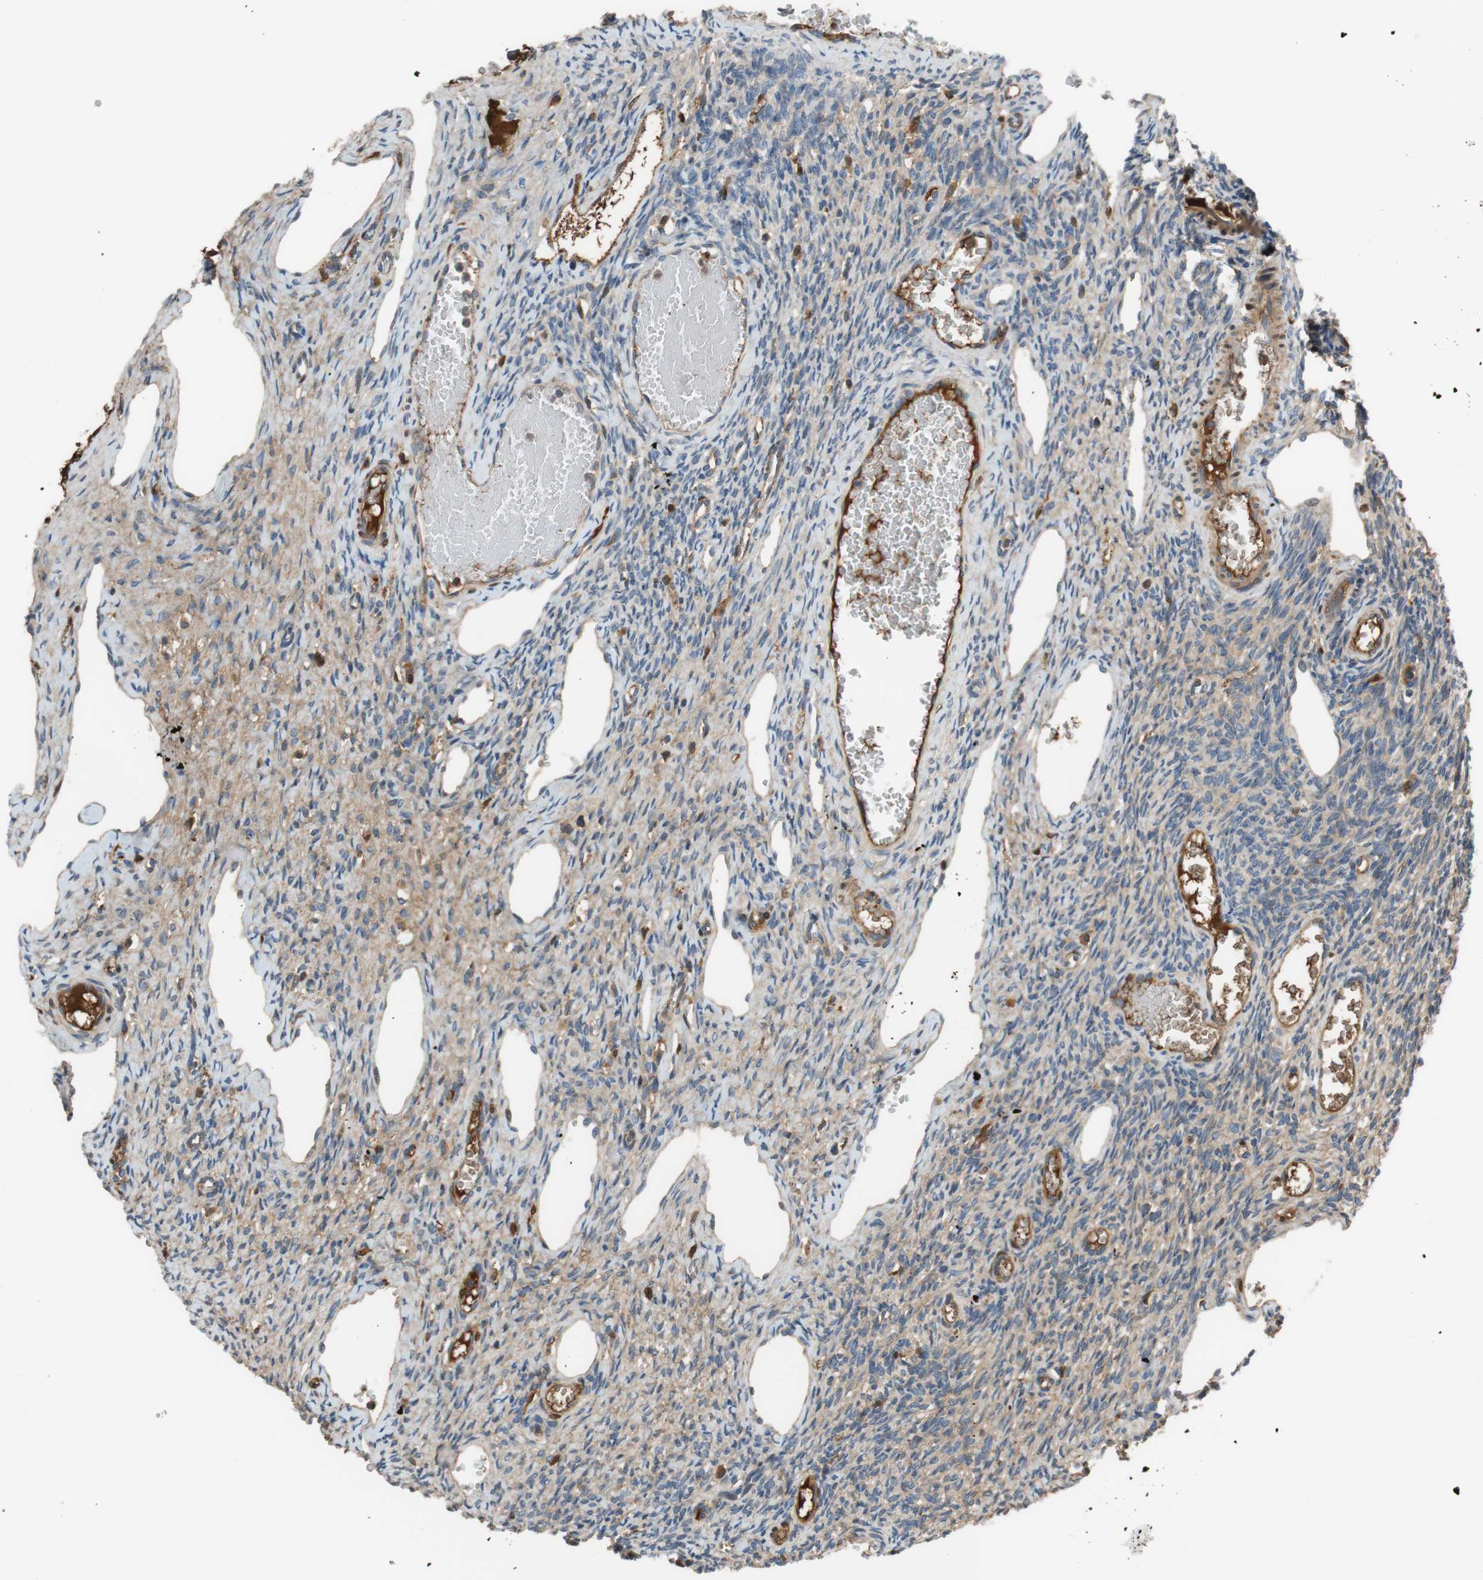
{"staining": {"intensity": "negative", "quantity": "none", "location": "none"}, "tissue": "ovary", "cell_type": "Ovarian stroma cells", "image_type": "normal", "snomed": [{"axis": "morphology", "description": "Normal tissue, NOS"}, {"axis": "topography", "description": "Ovary"}], "caption": "An immunohistochemistry histopathology image of unremarkable ovary is shown. There is no staining in ovarian stroma cells of ovary. (DAB immunohistochemistry (IHC) visualized using brightfield microscopy, high magnification).", "gene": "C4A", "patient": {"sex": "female", "age": 33}}